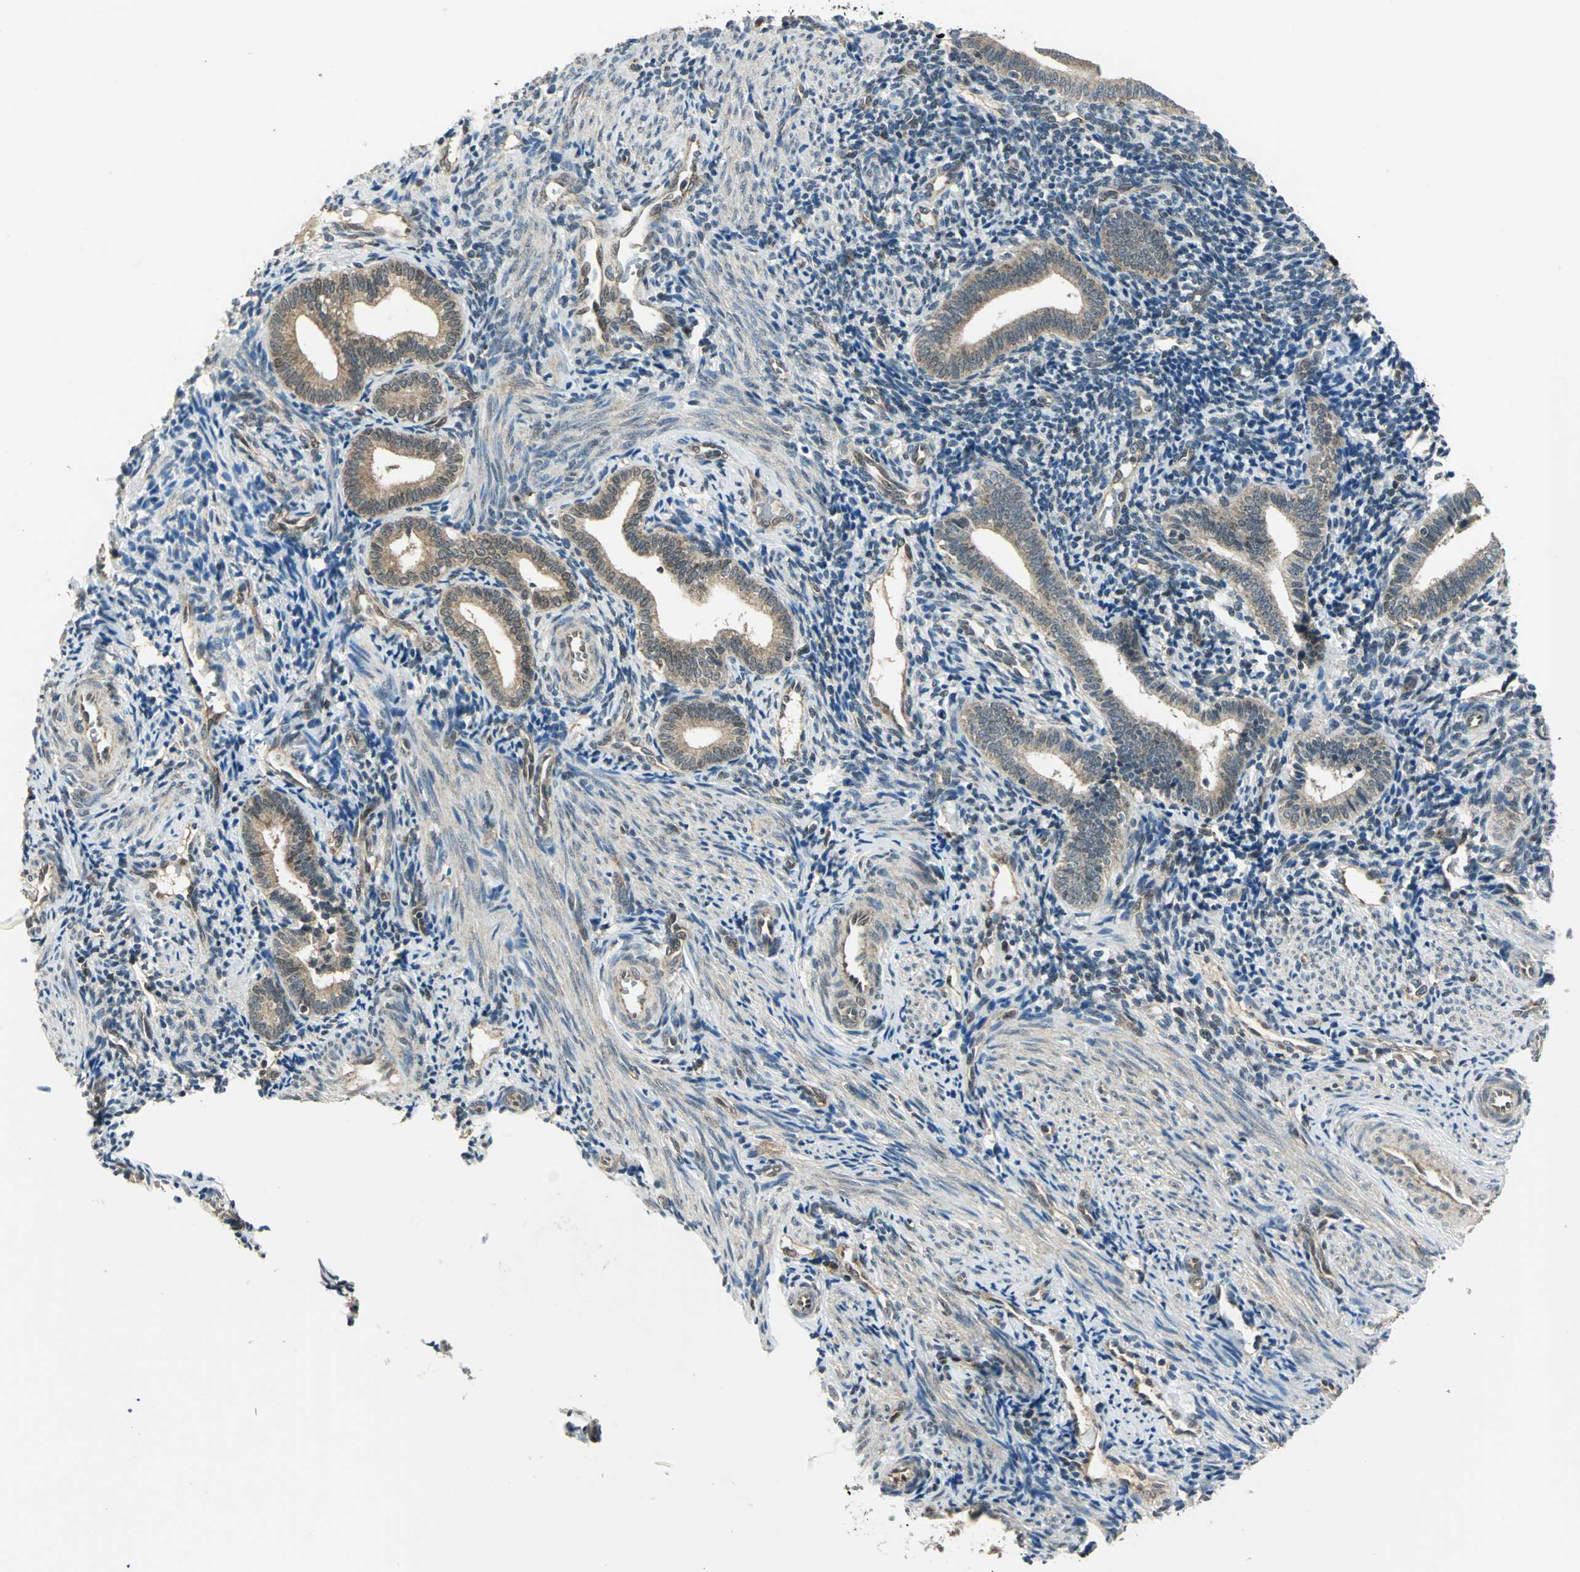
{"staining": {"intensity": "moderate", "quantity": "25%-75%", "location": "cytoplasmic/membranous,nuclear"}, "tissue": "endometrium", "cell_type": "Cells in endometrial stroma", "image_type": "normal", "snomed": [{"axis": "morphology", "description": "Normal tissue, NOS"}, {"axis": "topography", "description": "Uterus"}, {"axis": "topography", "description": "Endometrium"}], "caption": "Protein staining of normal endometrium reveals moderate cytoplasmic/membranous,nuclear positivity in approximately 25%-75% of cells in endometrial stroma. The protein of interest is stained brown, and the nuclei are stained in blue (DAB (3,3'-diaminobenzidine) IHC with brightfield microscopy, high magnification).", "gene": "NUDT2", "patient": {"sex": "female", "age": 33}}